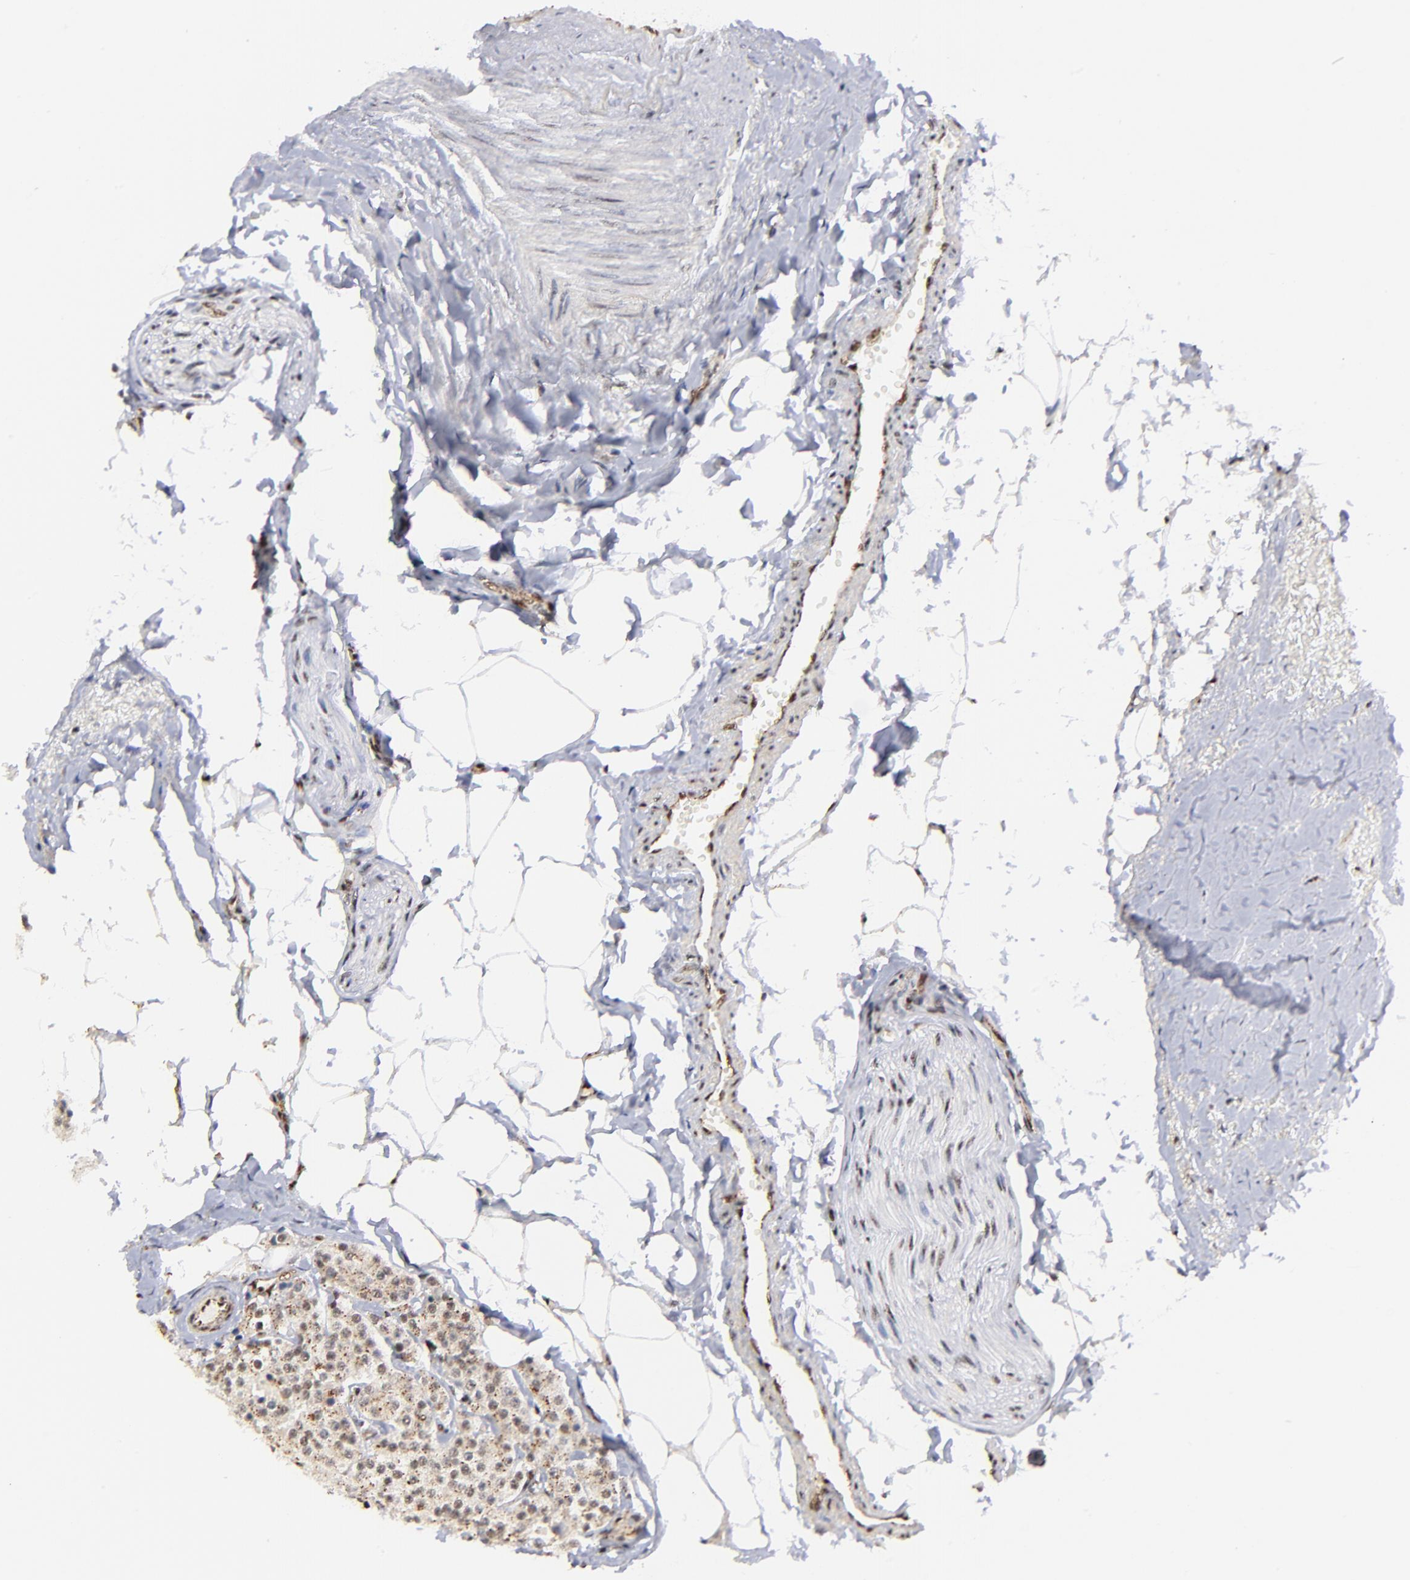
{"staining": {"intensity": "moderate", "quantity": ">75%", "location": "cytoplasmic/membranous"}, "tissue": "carcinoid", "cell_type": "Tumor cells", "image_type": "cancer", "snomed": [{"axis": "morphology", "description": "Carcinoid, malignant, NOS"}, {"axis": "topography", "description": "Colon"}], "caption": "Malignant carcinoid was stained to show a protein in brown. There is medium levels of moderate cytoplasmic/membranous staining in about >75% of tumor cells.", "gene": "GABPA", "patient": {"sex": "female", "age": 61}}